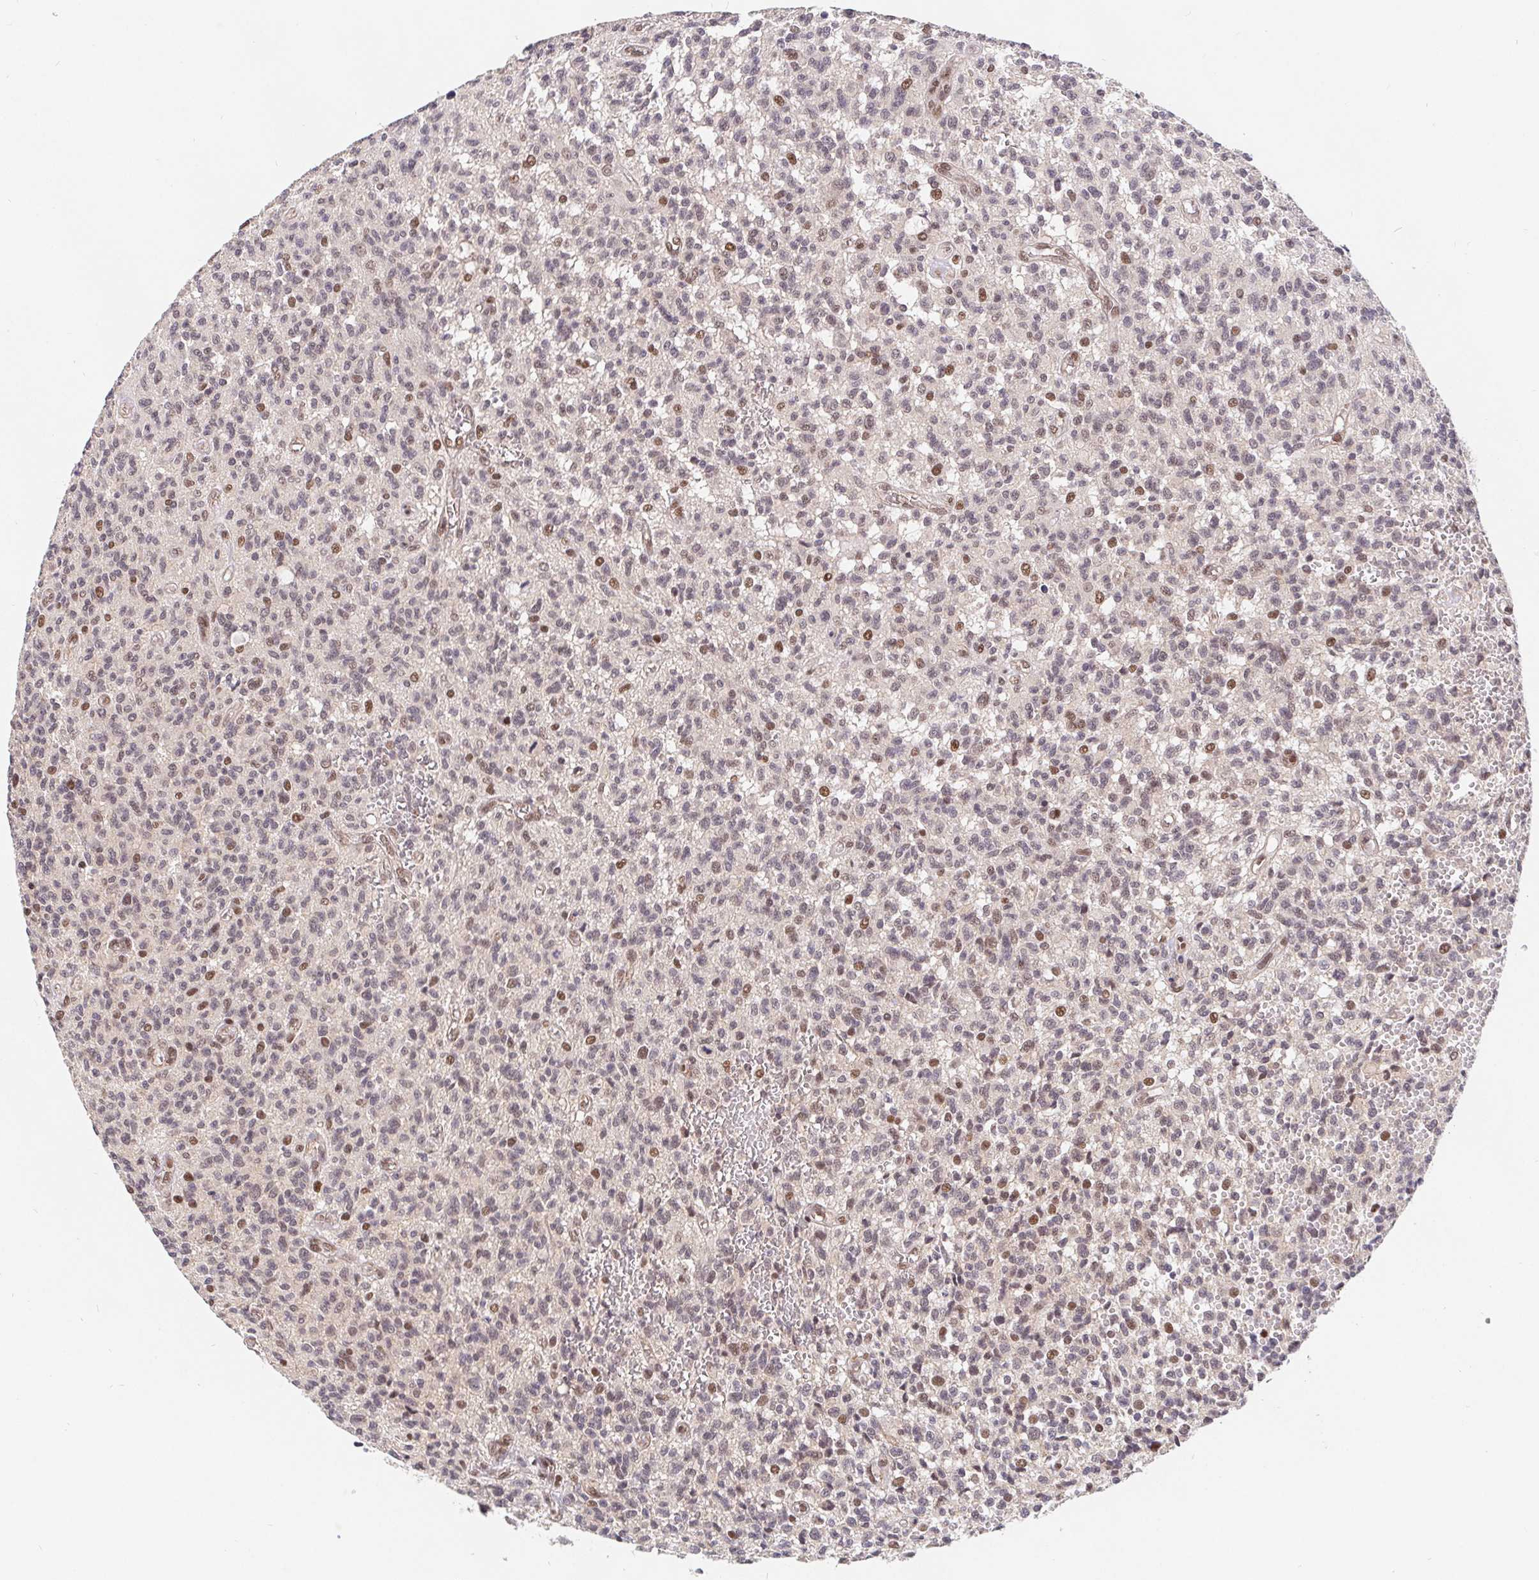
{"staining": {"intensity": "moderate", "quantity": "<25%", "location": "nuclear"}, "tissue": "glioma", "cell_type": "Tumor cells", "image_type": "cancer", "snomed": [{"axis": "morphology", "description": "Glioma, malignant, Low grade"}, {"axis": "topography", "description": "Brain"}], "caption": "Immunohistochemical staining of malignant glioma (low-grade) exhibits moderate nuclear protein staining in approximately <25% of tumor cells. (DAB (3,3'-diaminobenzidine) IHC with brightfield microscopy, high magnification).", "gene": "POU2F1", "patient": {"sex": "male", "age": 64}}